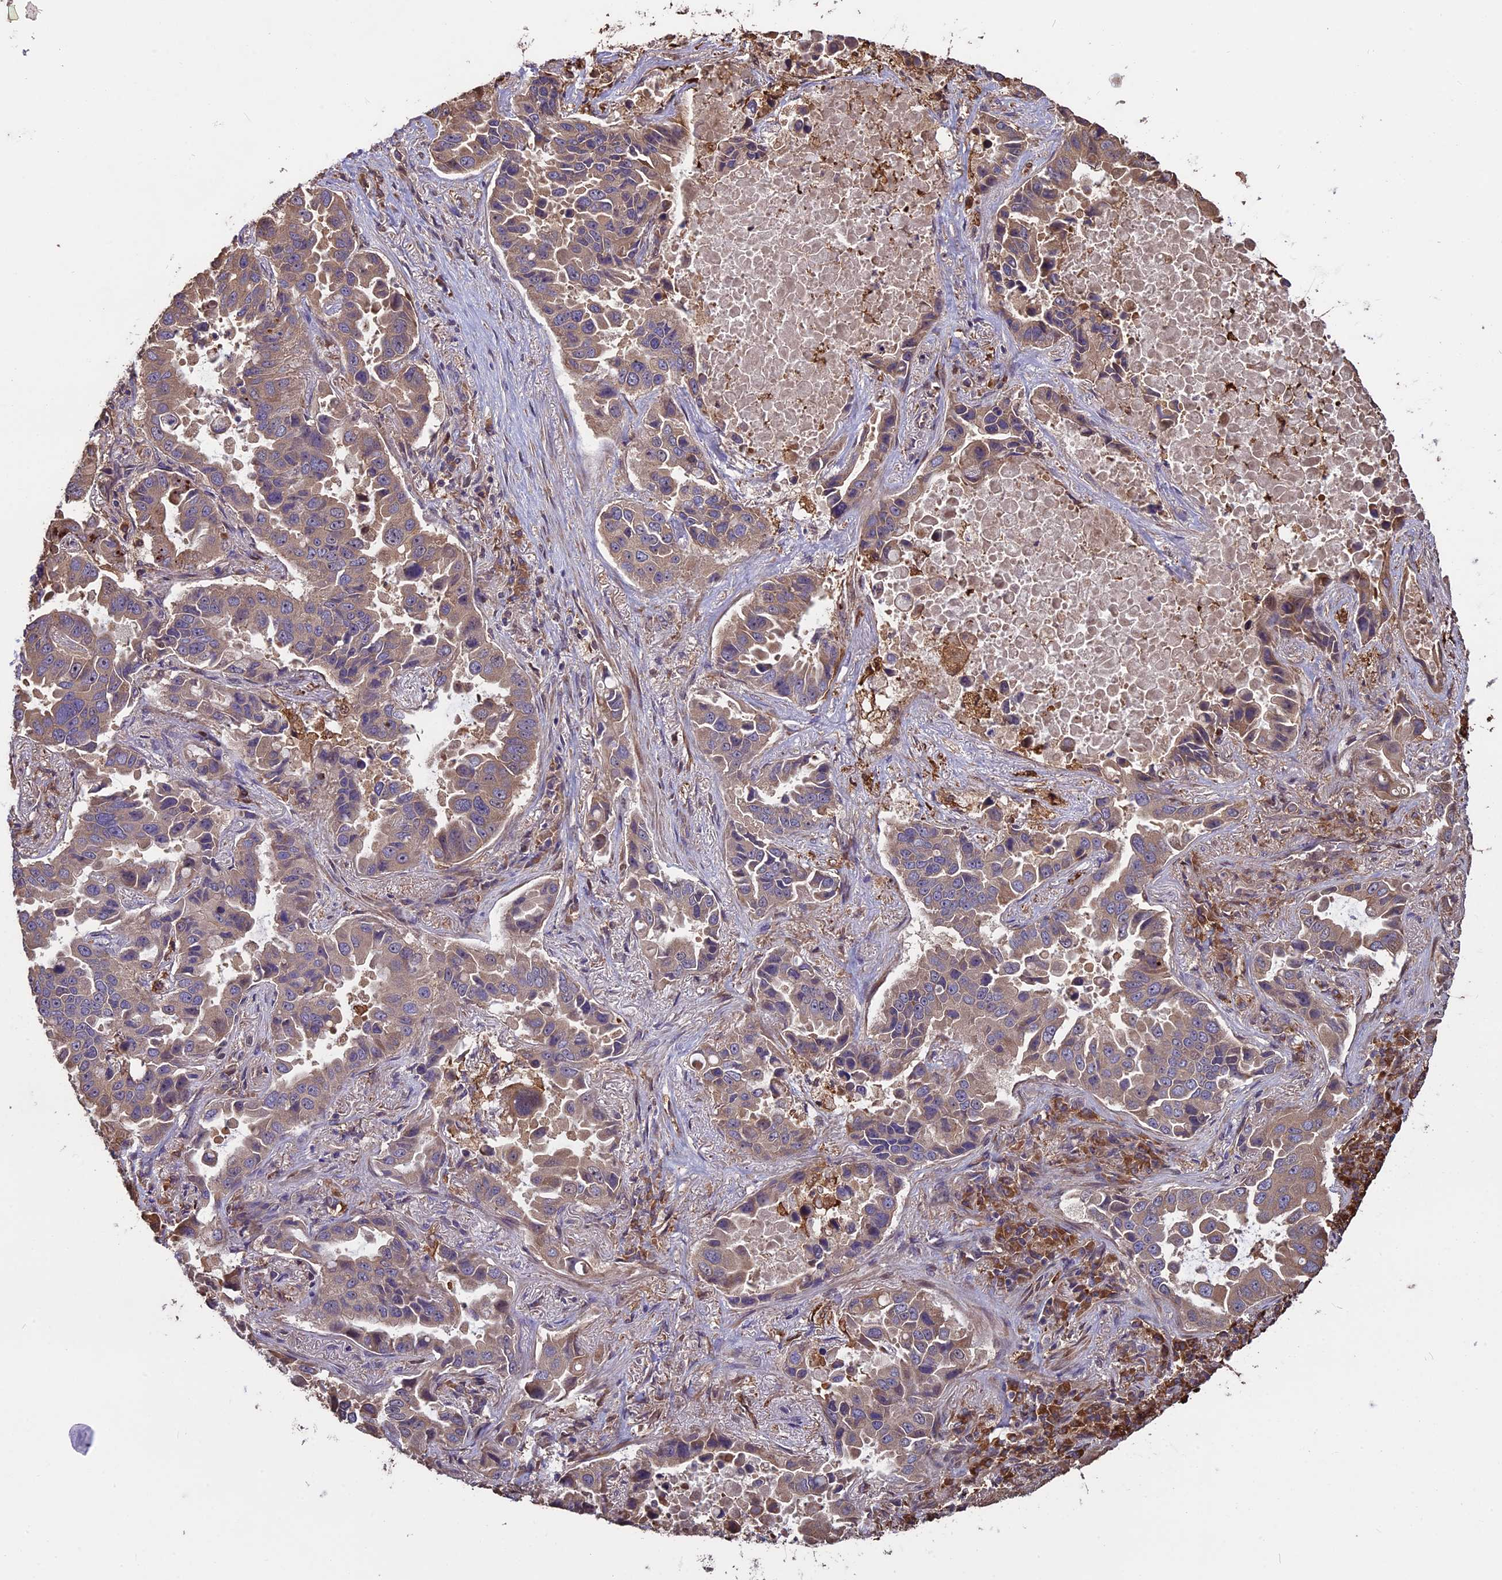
{"staining": {"intensity": "moderate", "quantity": "25%-75%", "location": "cytoplasmic/membranous"}, "tissue": "lung cancer", "cell_type": "Tumor cells", "image_type": "cancer", "snomed": [{"axis": "morphology", "description": "Adenocarcinoma, NOS"}, {"axis": "topography", "description": "Lung"}], "caption": "Protein staining exhibits moderate cytoplasmic/membranous expression in approximately 25%-75% of tumor cells in adenocarcinoma (lung). (DAB IHC with brightfield microscopy, high magnification).", "gene": "VWA3A", "patient": {"sex": "male", "age": 64}}